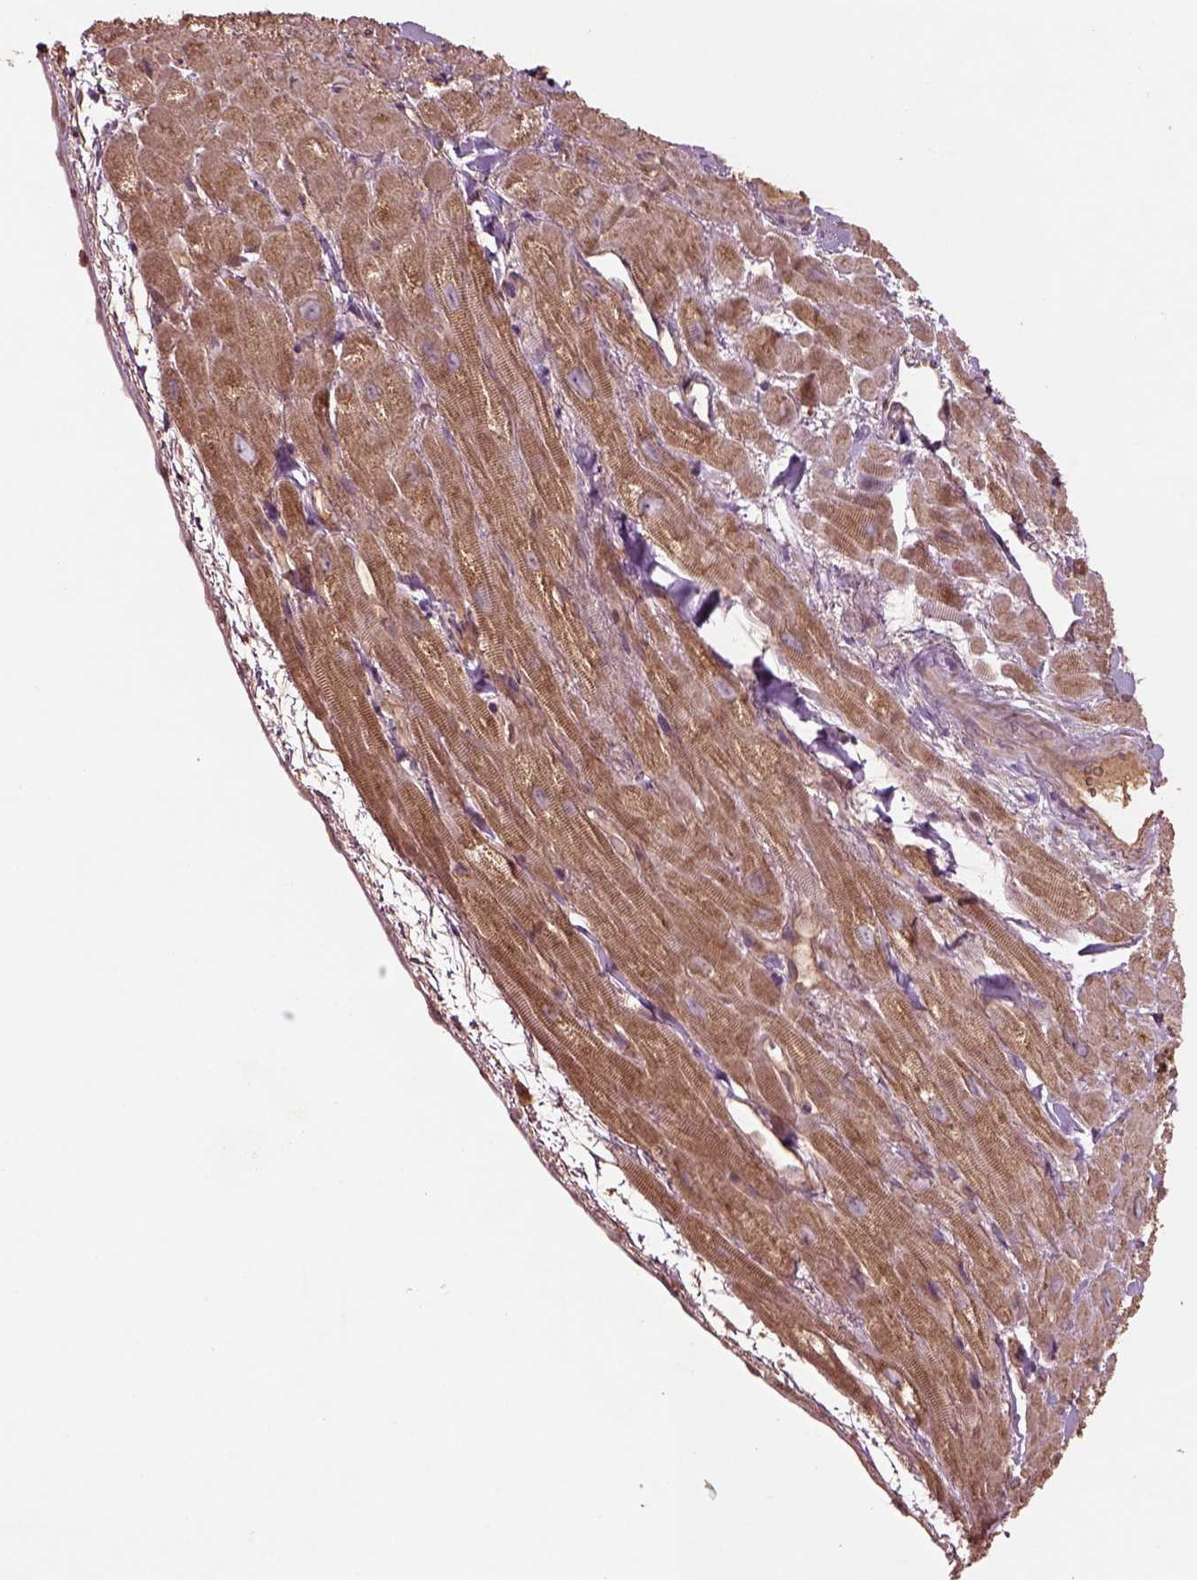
{"staining": {"intensity": "strong", "quantity": "25%-75%", "location": "cytoplasmic/membranous"}, "tissue": "heart muscle", "cell_type": "Cardiomyocytes", "image_type": "normal", "snomed": [{"axis": "morphology", "description": "Normal tissue, NOS"}, {"axis": "topography", "description": "Heart"}], "caption": "Human heart muscle stained with a brown dye reveals strong cytoplasmic/membranous positive staining in about 25%-75% of cardiomyocytes.", "gene": "TRADD", "patient": {"sex": "female", "age": 62}}